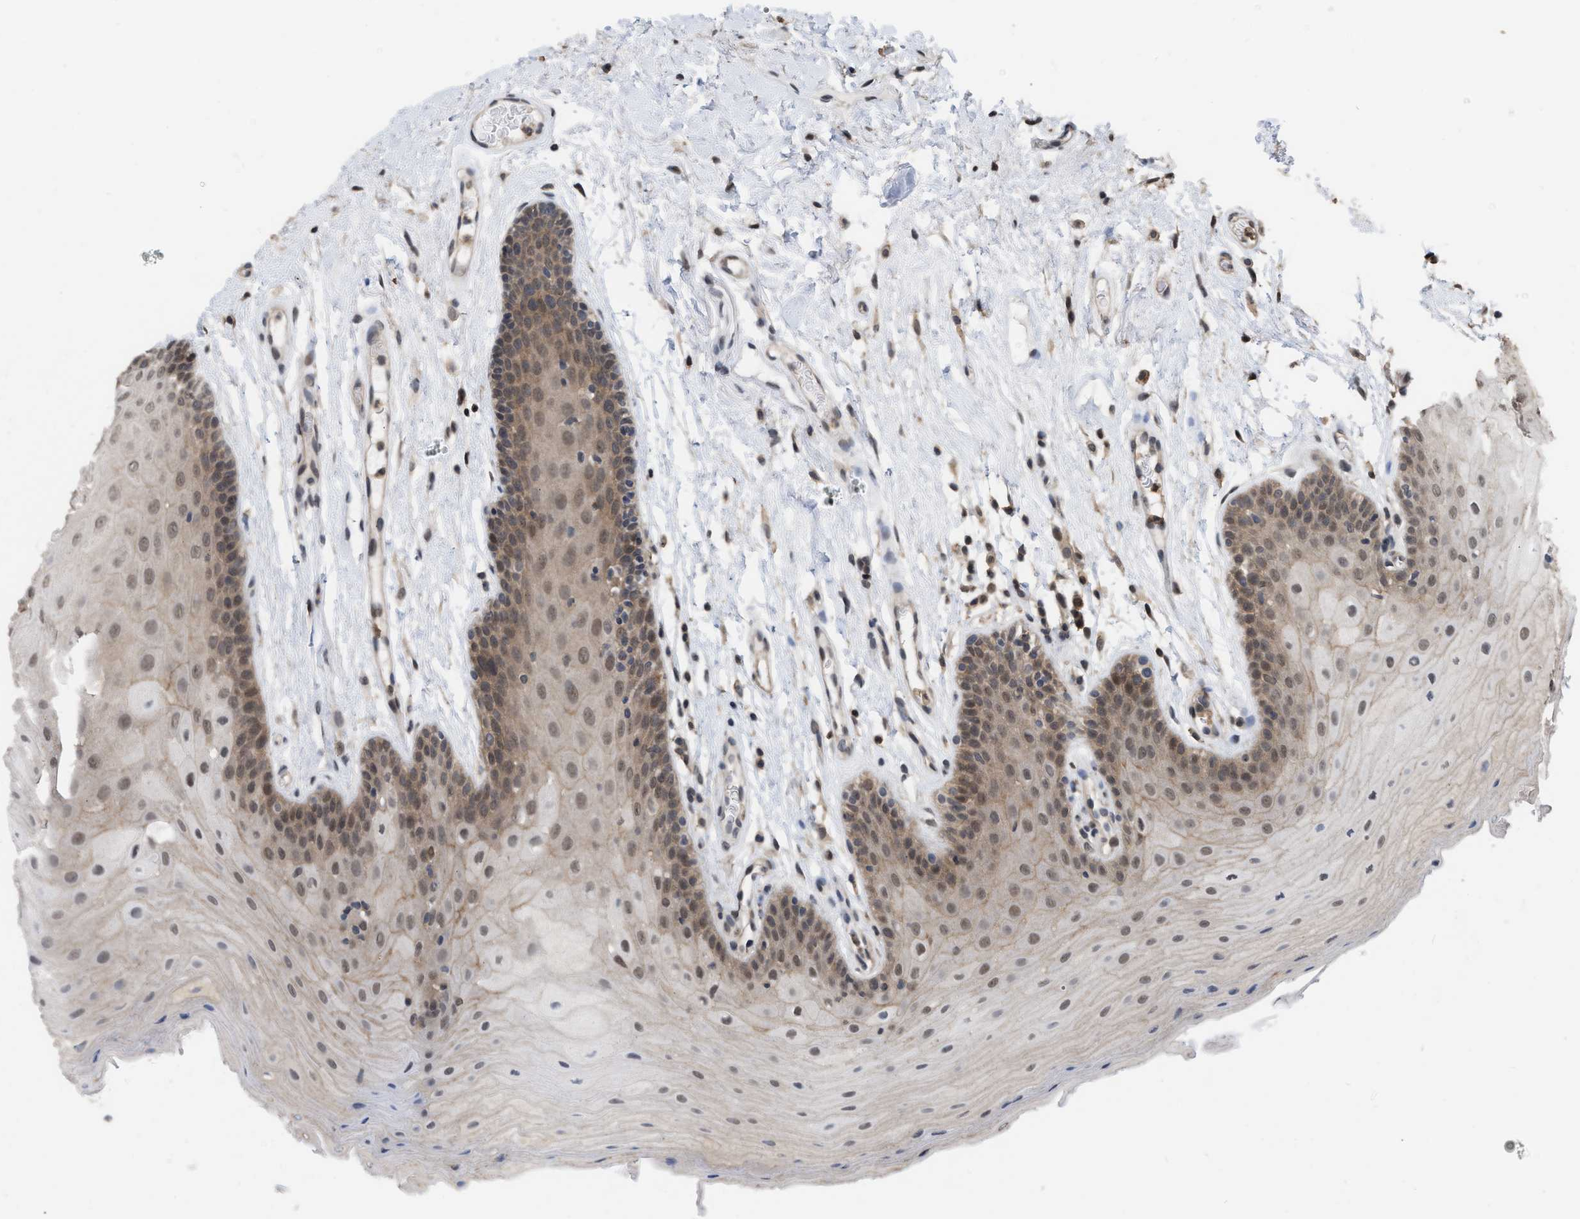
{"staining": {"intensity": "moderate", "quantity": ">75%", "location": "cytoplasmic/membranous,nuclear"}, "tissue": "oral mucosa", "cell_type": "Squamous epithelial cells", "image_type": "normal", "snomed": [{"axis": "morphology", "description": "Normal tissue, NOS"}, {"axis": "morphology", "description": "Squamous cell carcinoma, NOS"}, {"axis": "topography", "description": "Oral tissue"}, {"axis": "topography", "description": "Head-Neck"}], "caption": "High-magnification brightfield microscopy of unremarkable oral mucosa stained with DAB (brown) and counterstained with hematoxylin (blue). squamous epithelial cells exhibit moderate cytoplasmic/membranous,nuclear positivity is seen in approximately>75% of cells.", "gene": "BAIAP2L1", "patient": {"sex": "male", "age": 71}}